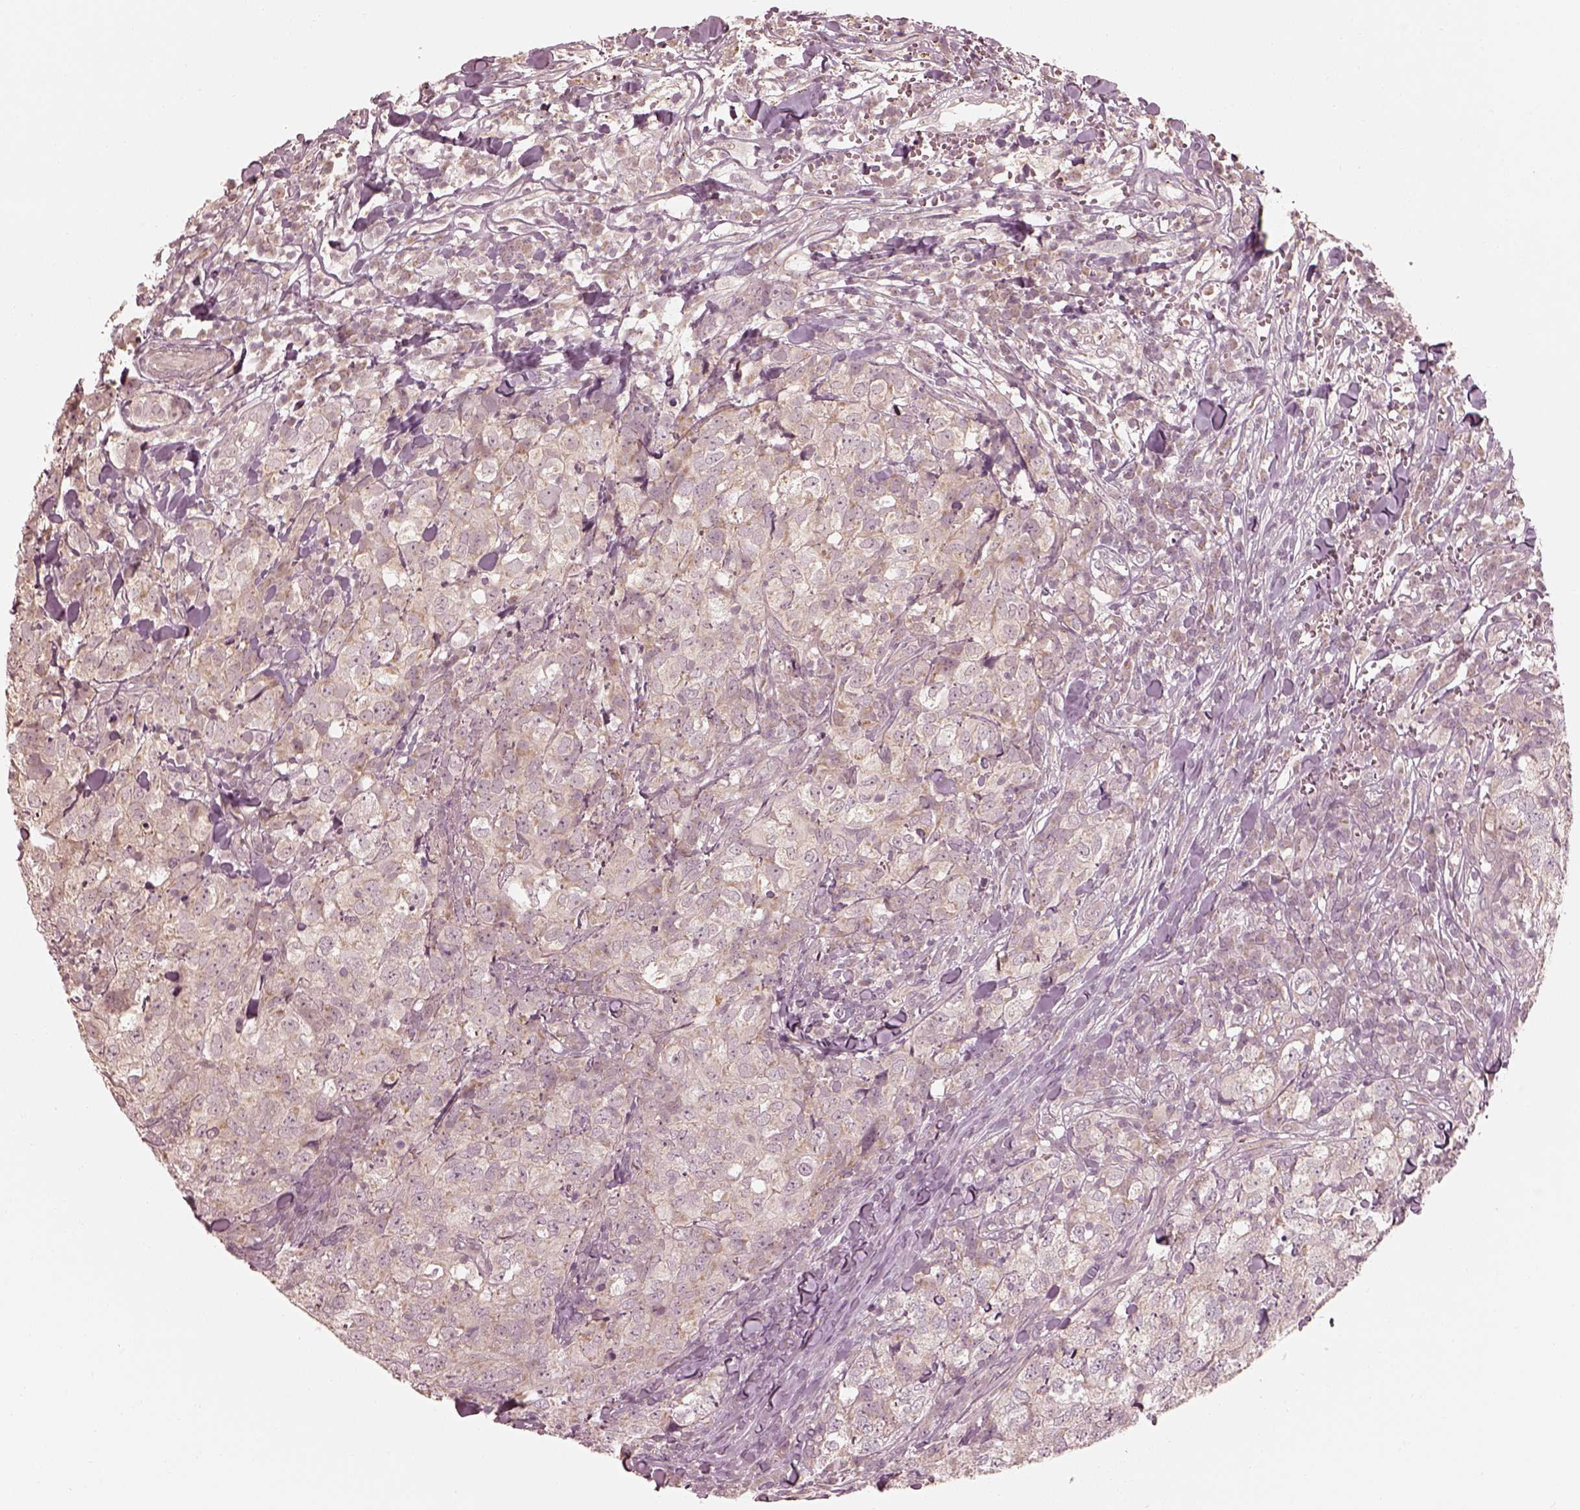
{"staining": {"intensity": "negative", "quantity": "none", "location": "none"}, "tissue": "breast cancer", "cell_type": "Tumor cells", "image_type": "cancer", "snomed": [{"axis": "morphology", "description": "Duct carcinoma"}, {"axis": "topography", "description": "Breast"}], "caption": "Tumor cells show no significant protein staining in breast intraductal carcinoma.", "gene": "IQCB1", "patient": {"sex": "female", "age": 30}}